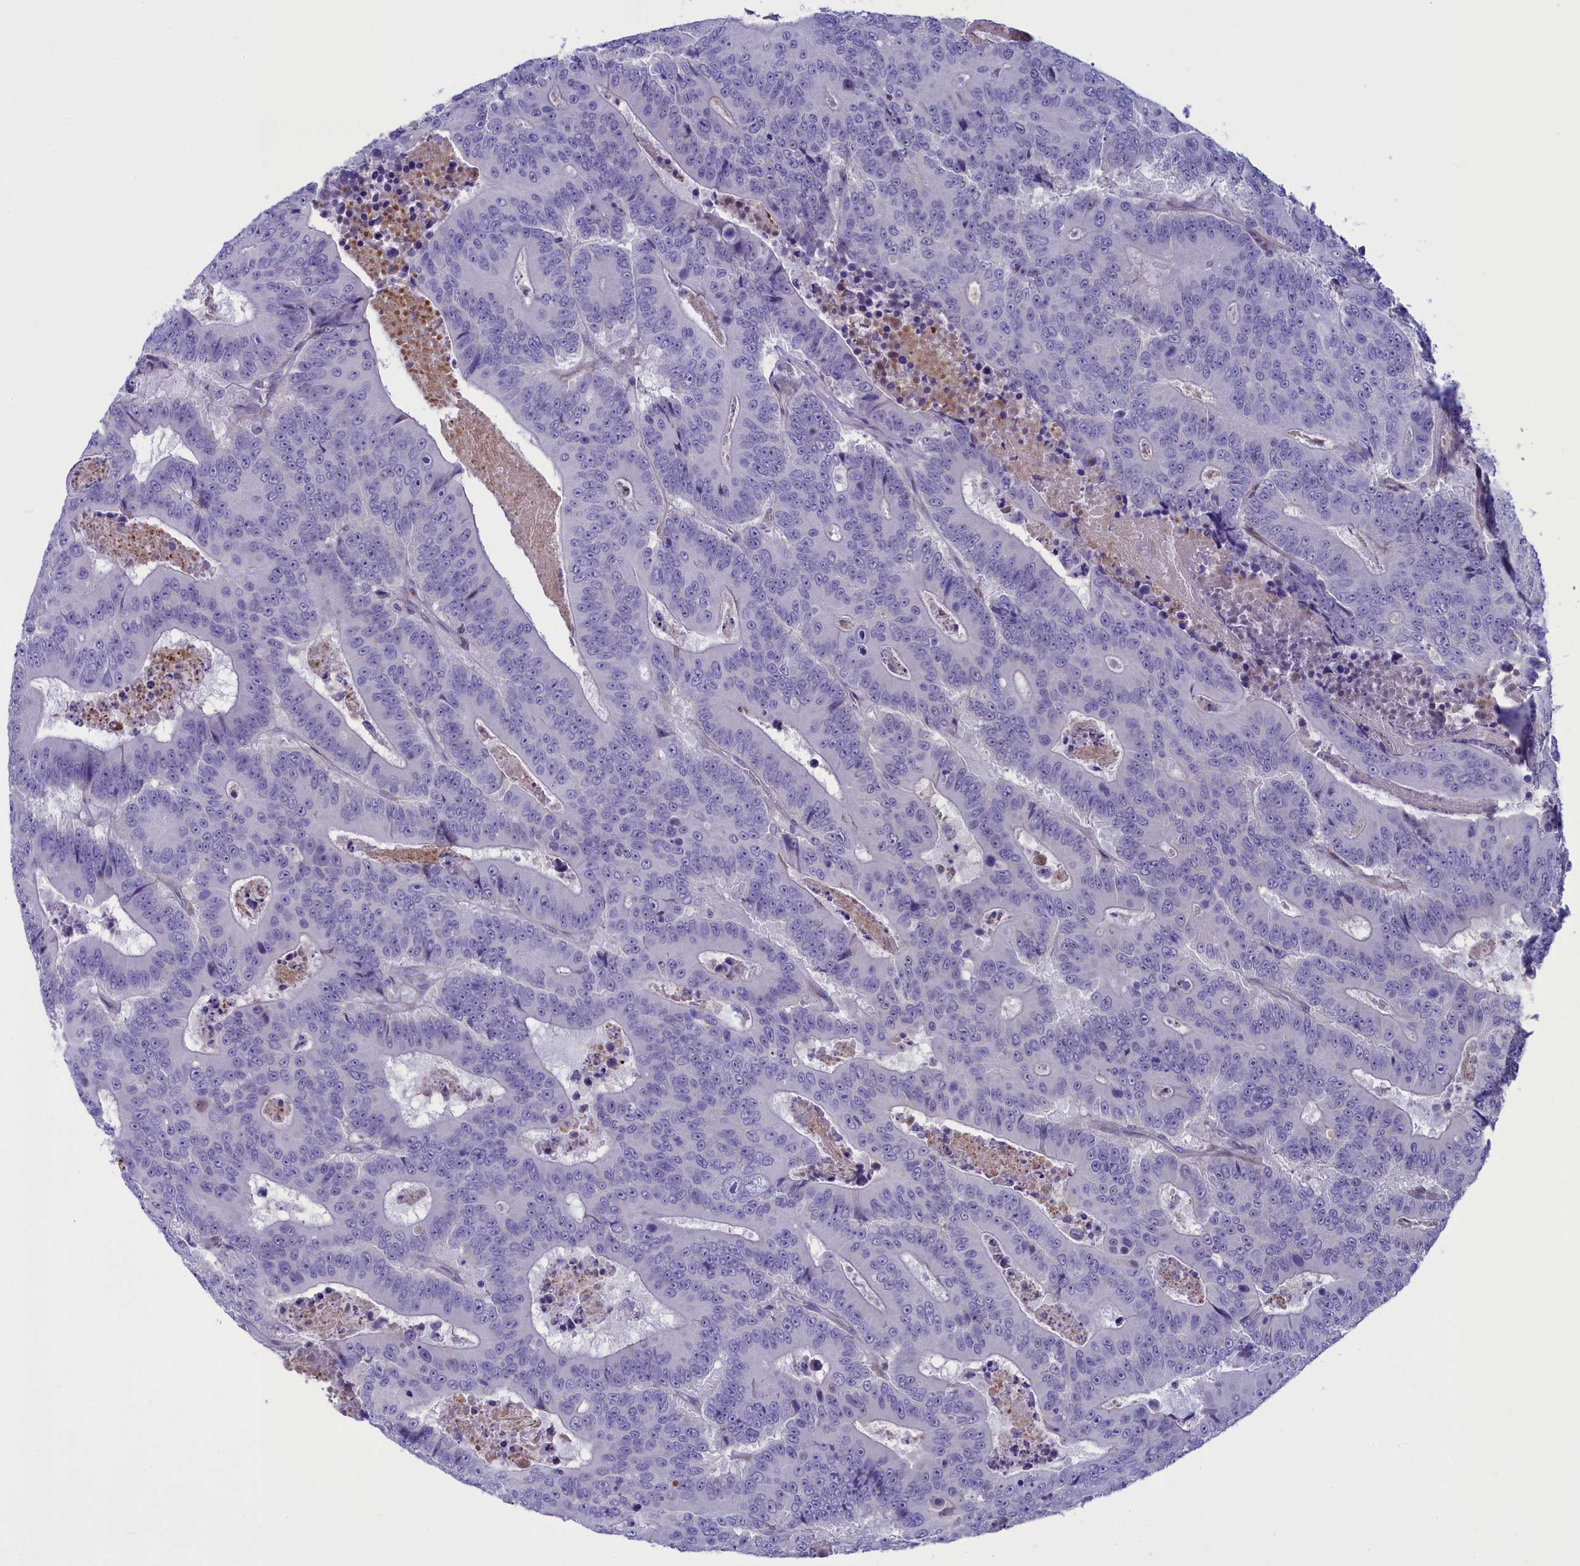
{"staining": {"intensity": "negative", "quantity": "none", "location": "none"}, "tissue": "colorectal cancer", "cell_type": "Tumor cells", "image_type": "cancer", "snomed": [{"axis": "morphology", "description": "Adenocarcinoma, NOS"}, {"axis": "topography", "description": "Colon"}], "caption": "High power microscopy micrograph of an immunohistochemistry photomicrograph of colorectal cancer (adenocarcinoma), revealing no significant positivity in tumor cells.", "gene": "LOXL1", "patient": {"sex": "male", "age": 83}}